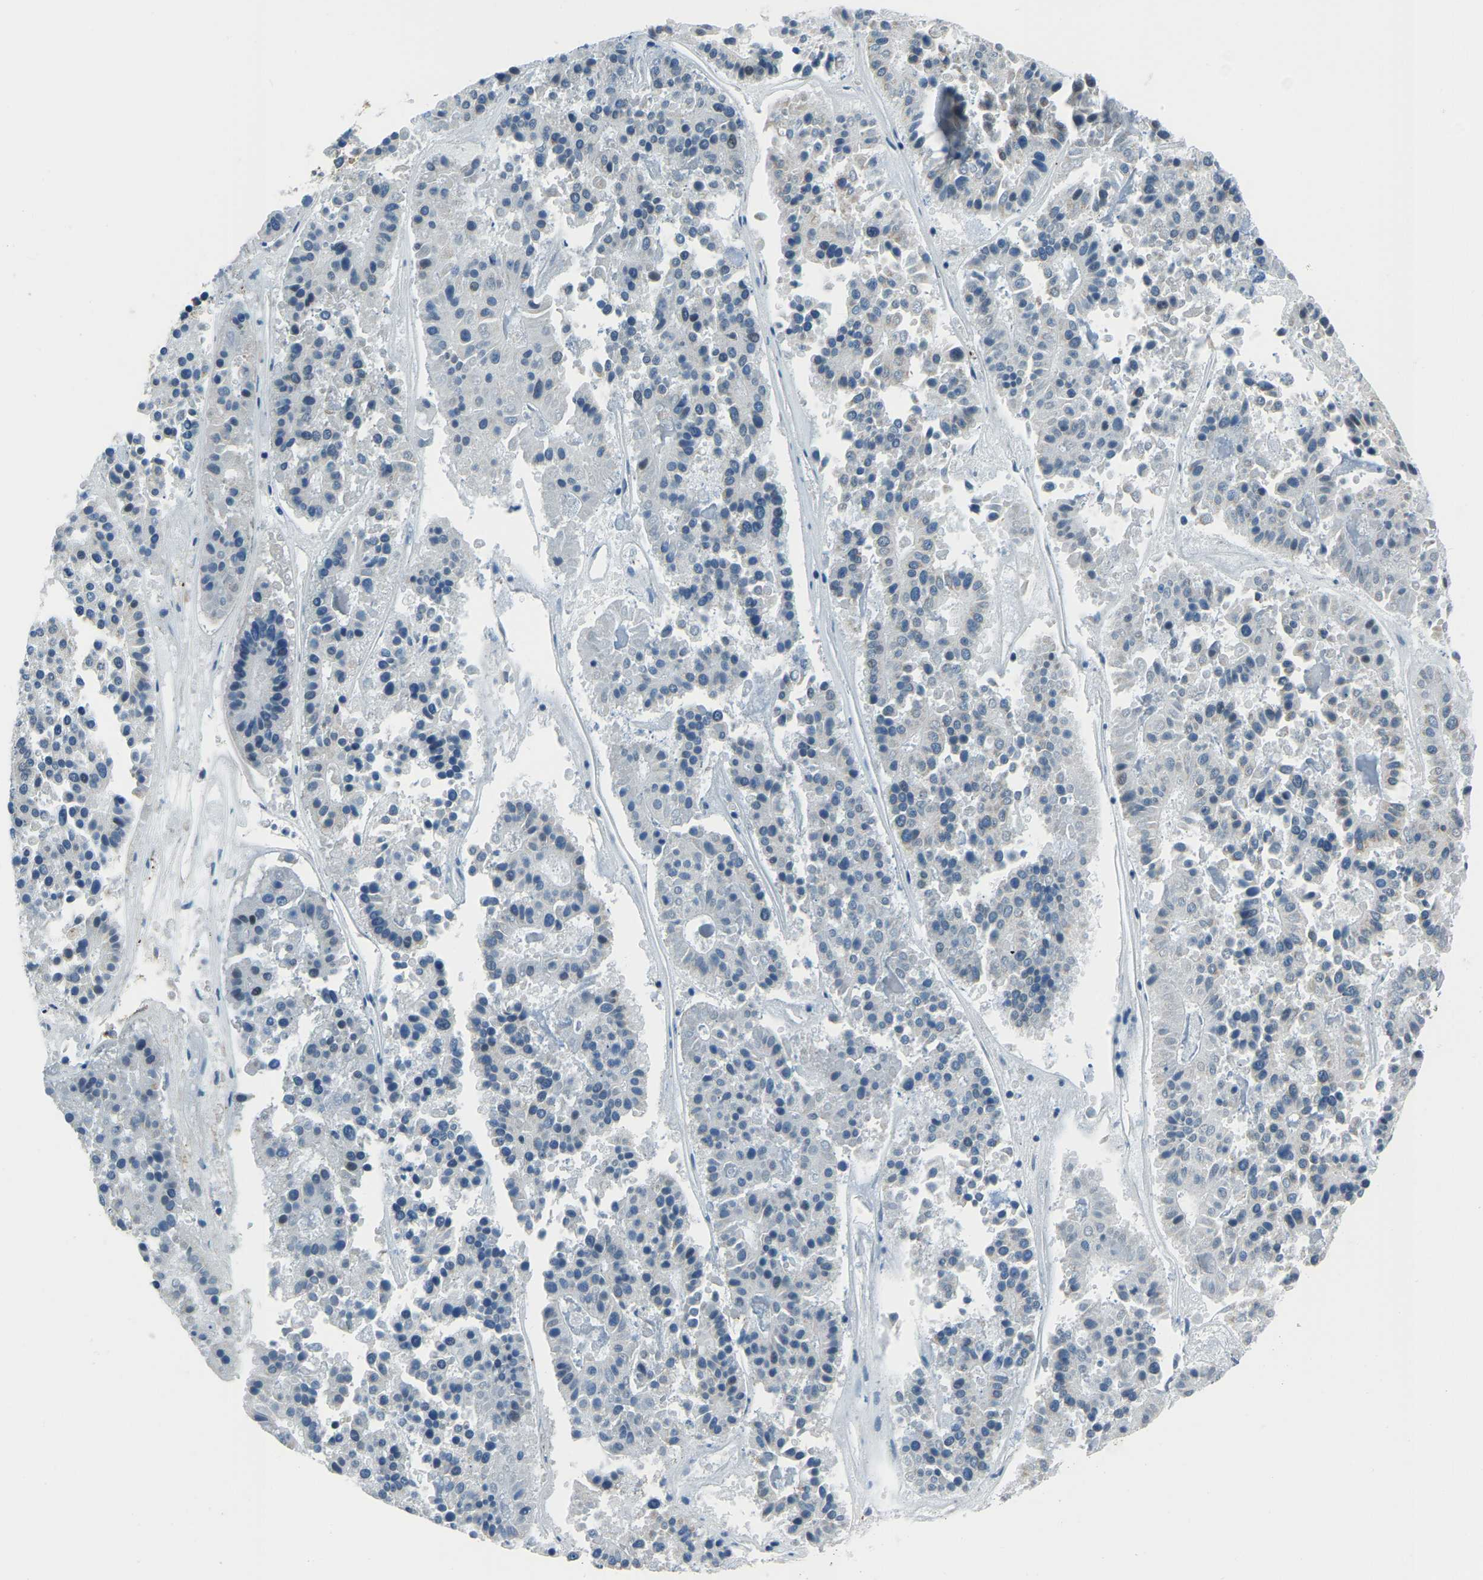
{"staining": {"intensity": "negative", "quantity": "none", "location": "none"}, "tissue": "pancreatic cancer", "cell_type": "Tumor cells", "image_type": "cancer", "snomed": [{"axis": "morphology", "description": "Adenocarcinoma, NOS"}, {"axis": "topography", "description": "Pancreas"}], "caption": "DAB immunohistochemical staining of human pancreatic adenocarcinoma reveals no significant positivity in tumor cells.", "gene": "RBM33", "patient": {"sex": "male", "age": 50}}